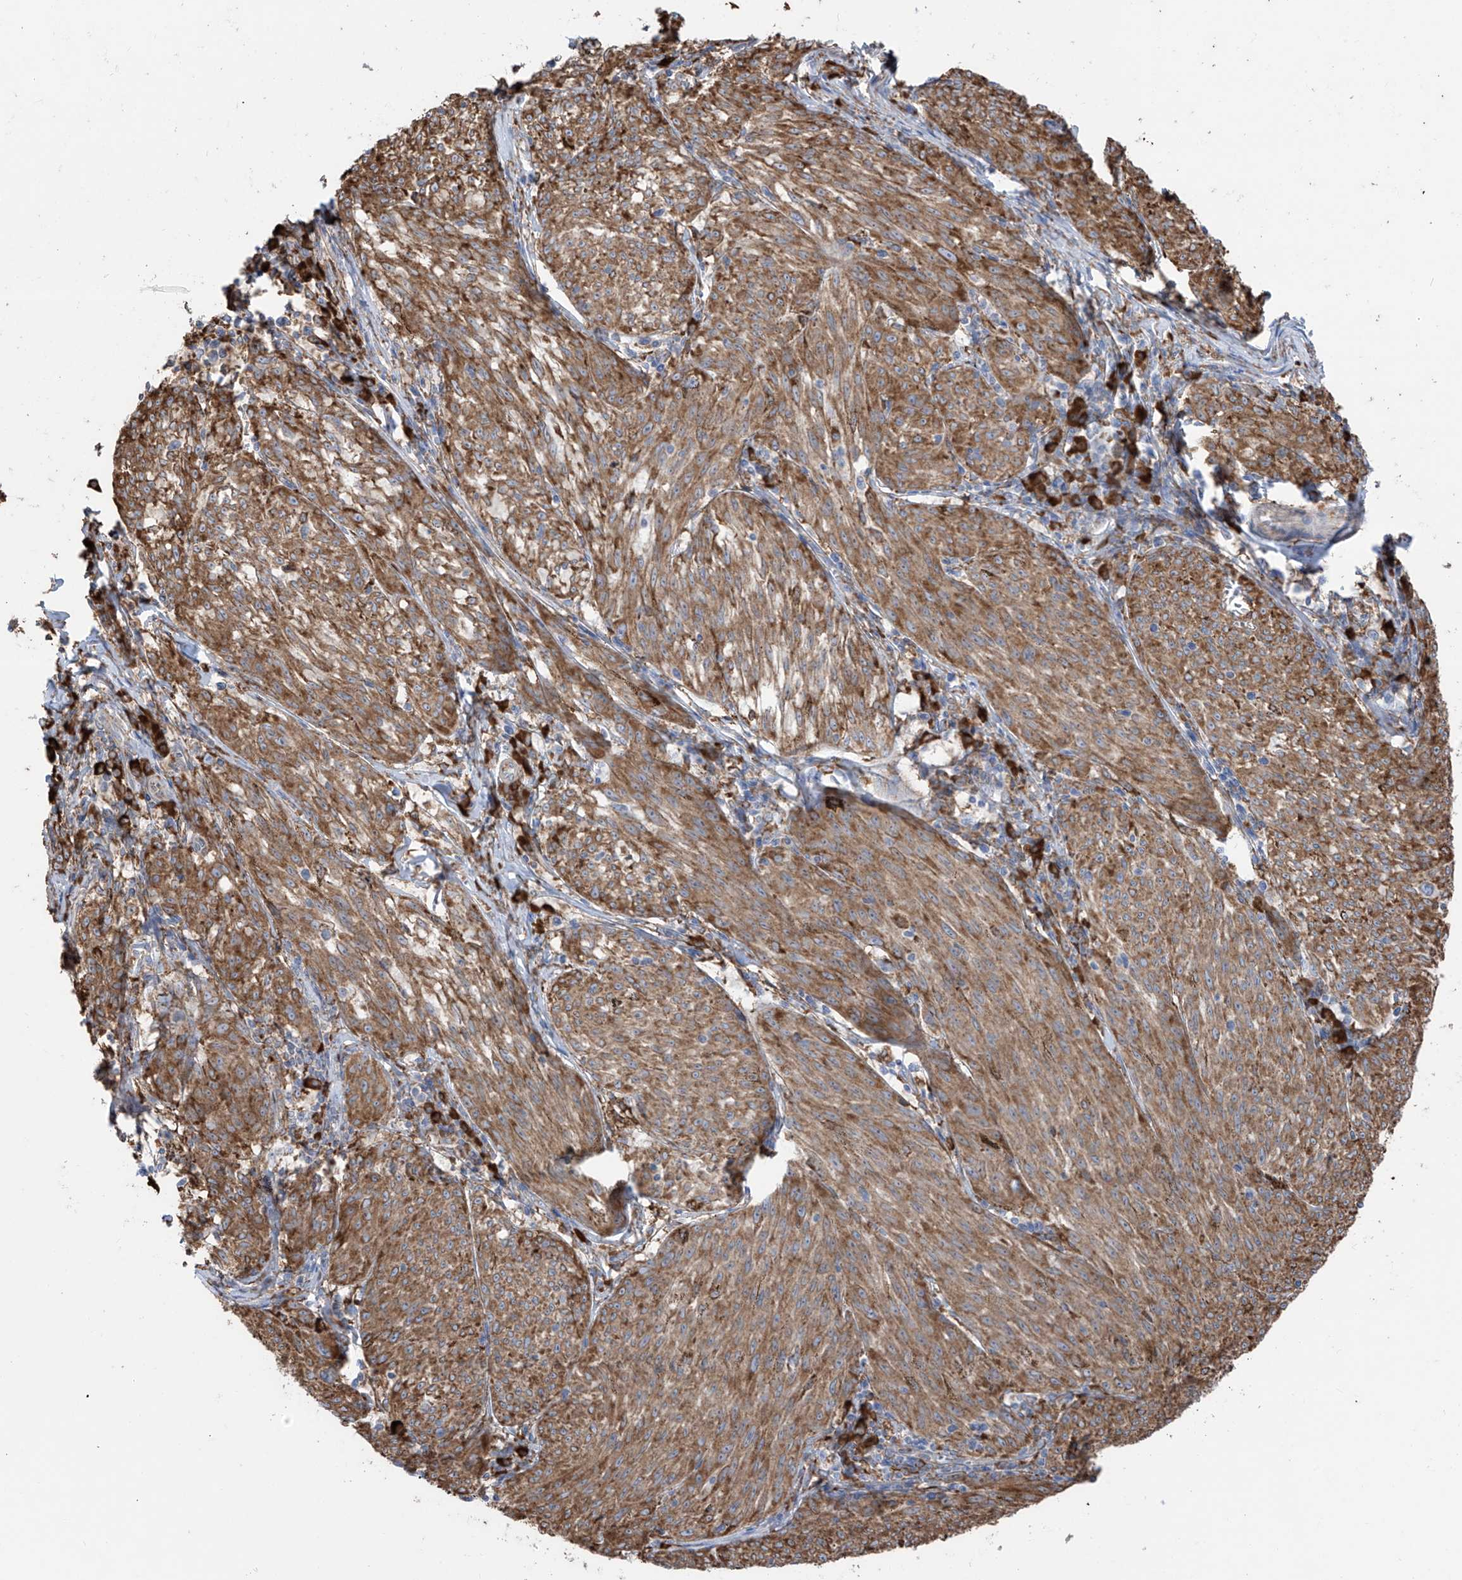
{"staining": {"intensity": "moderate", "quantity": ">75%", "location": "cytoplasmic/membranous"}, "tissue": "melanoma", "cell_type": "Tumor cells", "image_type": "cancer", "snomed": [{"axis": "morphology", "description": "Malignant melanoma, NOS"}, {"axis": "topography", "description": "Skin"}], "caption": "Moderate cytoplasmic/membranous protein positivity is appreciated in approximately >75% of tumor cells in malignant melanoma. Using DAB (brown) and hematoxylin (blue) stains, captured at high magnification using brightfield microscopy.", "gene": "ZNF354C", "patient": {"sex": "female", "age": 72}}